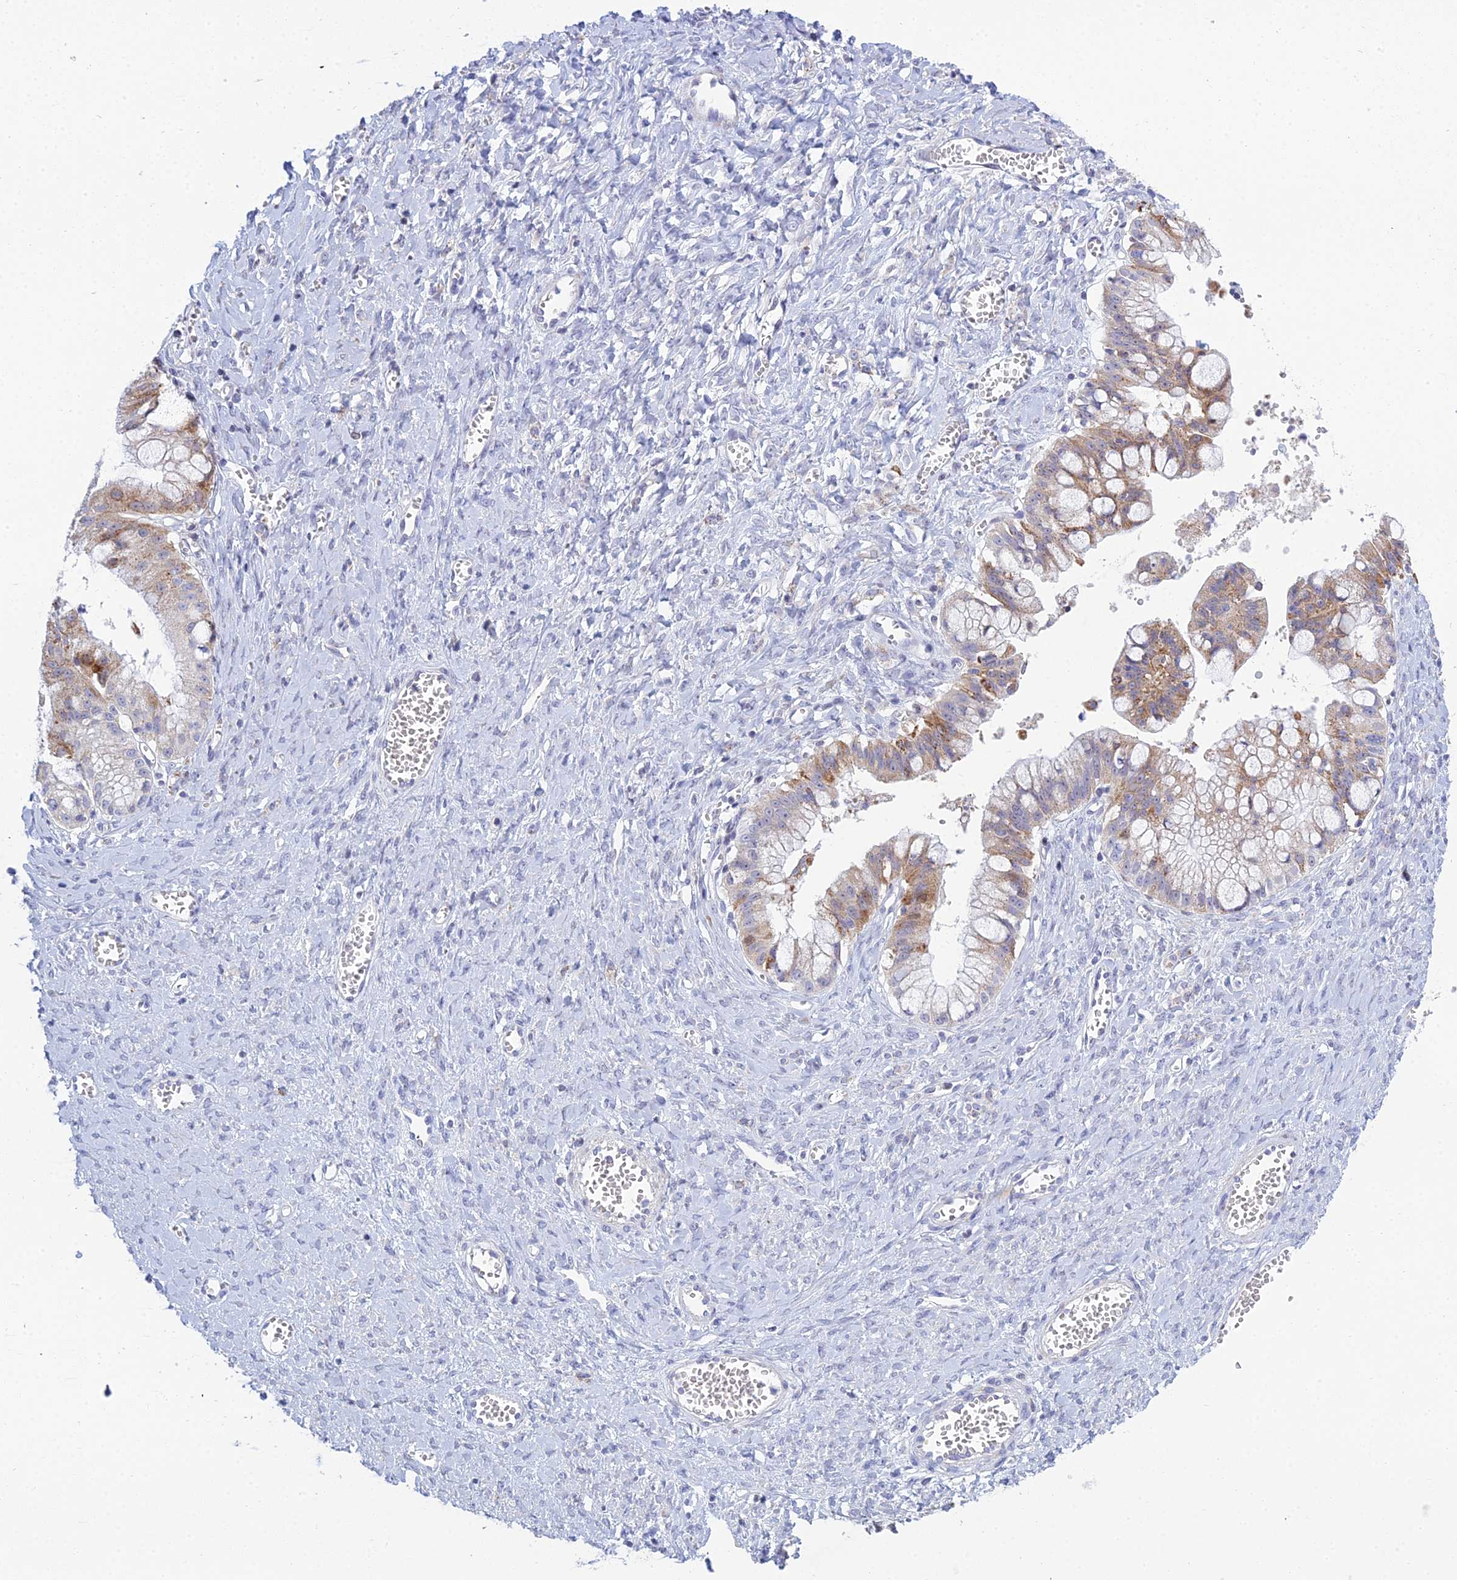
{"staining": {"intensity": "moderate", "quantity": "25%-75%", "location": "cytoplasmic/membranous"}, "tissue": "ovarian cancer", "cell_type": "Tumor cells", "image_type": "cancer", "snomed": [{"axis": "morphology", "description": "Cystadenocarcinoma, mucinous, NOS"}, {"axis": "topography", "description": "Ovary"}], "caption": "Protein analysis of mucinous cystadenocarcinoma (ovarian) tissue shows moderate cytoplasmic/membranous positivity in approximately 25%-75% of tumor cells. Nuclei are stained in blue.", "gene": "PRR13", "patient": {"sex": "female", "age": 70}}